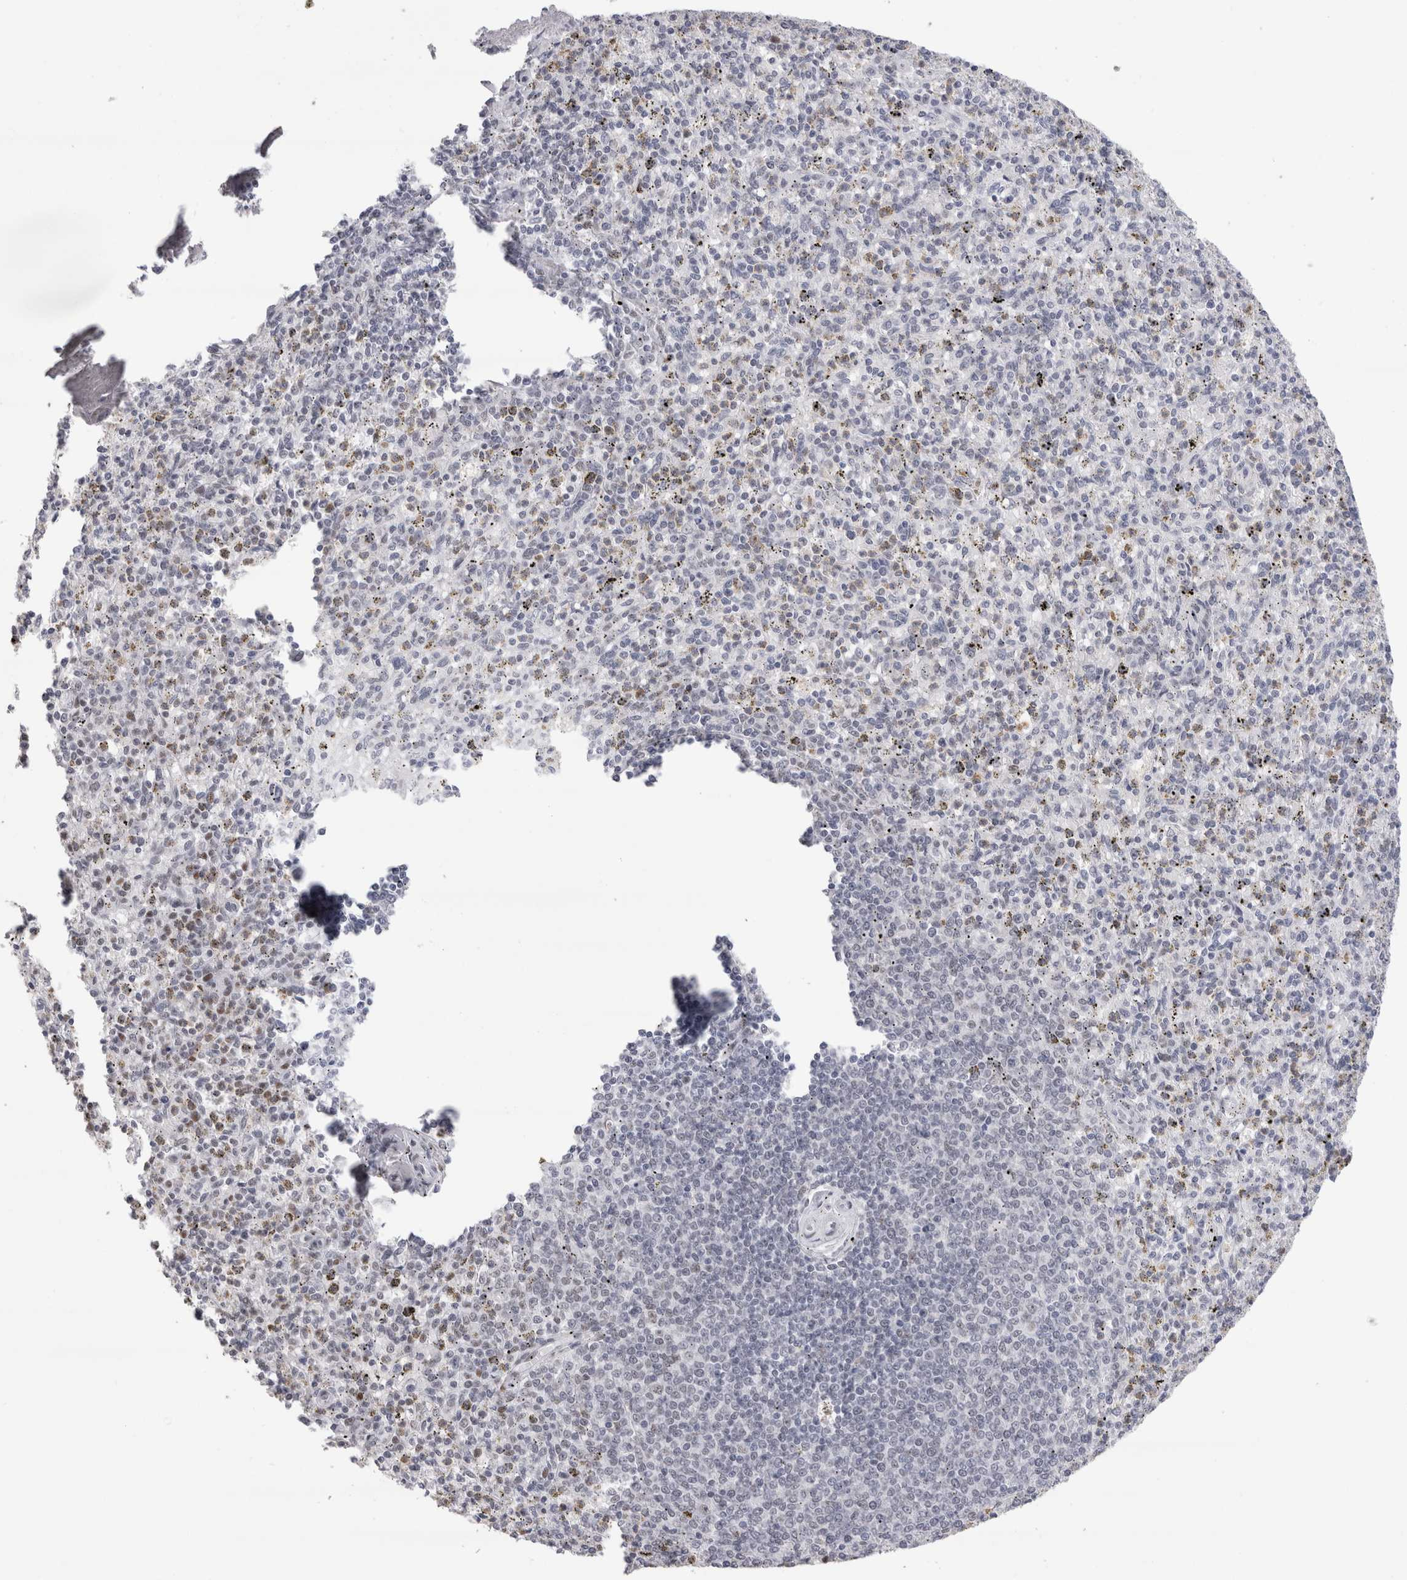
{"staining": {"intensity": "negative", "quantity": "none", "location": "none"}, "tissue": "spleen", "cell_type": "Cells in red pulp", "image_type": "normal", "snomed": [{"axis": "morphology", "description": "Normal tissue, NOS"}, {"axis": "topography", "description": "Spleen"}], "caption": "A histopathology image of spleen stained for a protein reveals no brown staining in cells in red pulp. The staining is performed using DAB (3,3'-diaminobenzidine) brown chromogen with nuclei counter-stained in using hematoxylin.", "gene": "RBM6", "patient": {"sex": "male", "age": 72}}